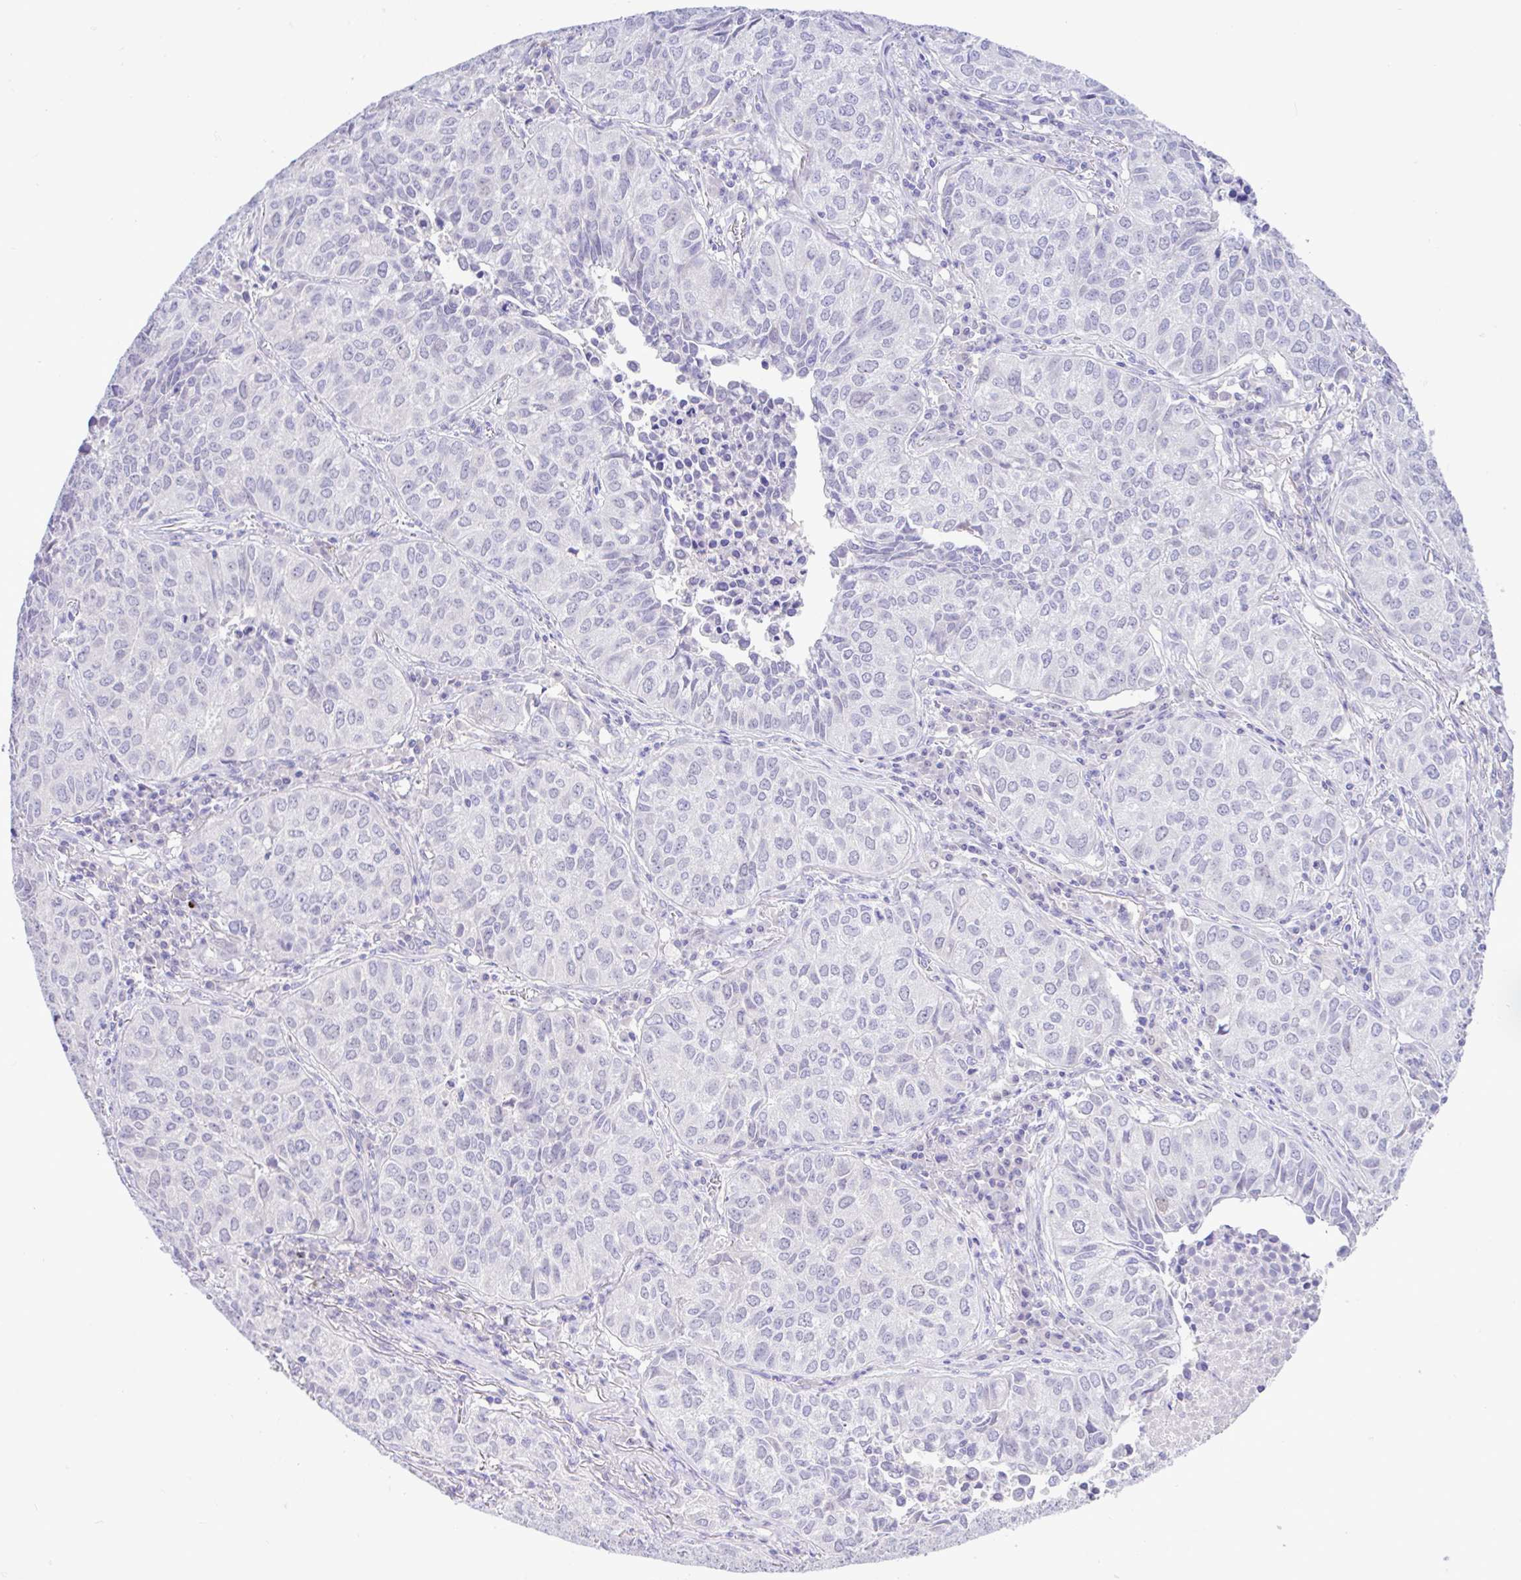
{"staining": {"intensity": "negative", "quantity": "none", "location": "none"}, "tissue": "lung cancer", "cell_type": "Tumor cells", "image_type": "cancer", "snomed": [{"axis": "morphology", "description": "Adenocarcinoma, NOS"}, {"axis": "topography", "description": "Lung"}], "caption": "High magnification brightfield microscopy of lung adenocarcinoma stained with DAB (3,3'-diaminobenzidine) (brown) and counterstained with hematoxylin (blue): tumor cells show no significant positivity. The staining was performed using DAB (3,3'-diaminobenzidine) to visualize the protein expression in brown, while the nuclei were stained in blue with hematoxylin (Magnification: 20x).", "gene": "ANO4", "patient": {"sex": "female", "age": 50}}